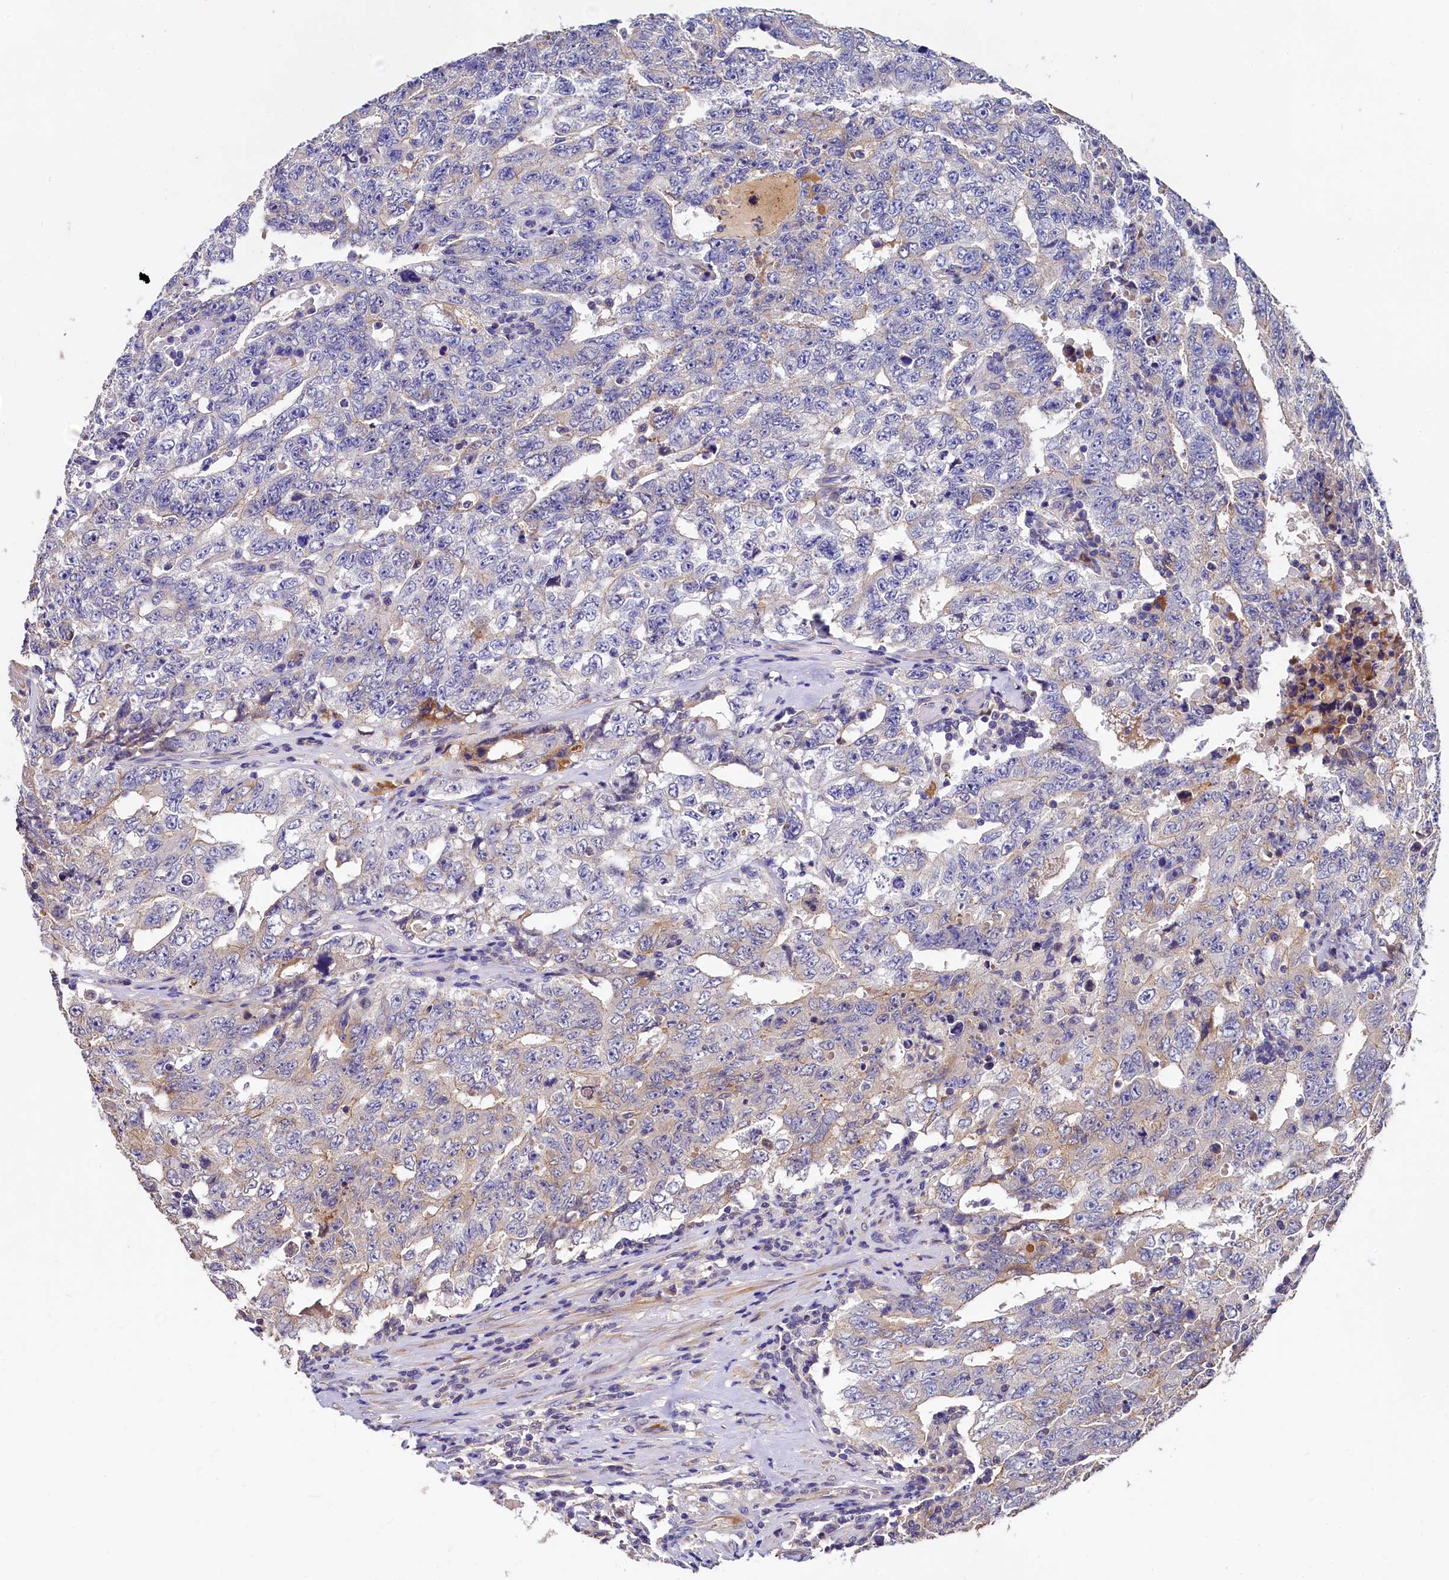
{"staining": {"intensity": "negative", "quantity": "none", "location": "none"}, "tissue": "testis cancer", "cell_type": "Tumor cells", "image_type": "cancer", "snomed": [{"axis": "morphology", "description": "Carcinoma, Embryonal, NOS"}, {"axis": "topography", "description": "Testis"}], "caption": "The immunohistochemistry photomicrograph has no significant staining in tumor cells of embryonal carcinoma (testis) tissue.", "gene": "EPS8L2", "patient": {"sex": "male", "age": 26}}